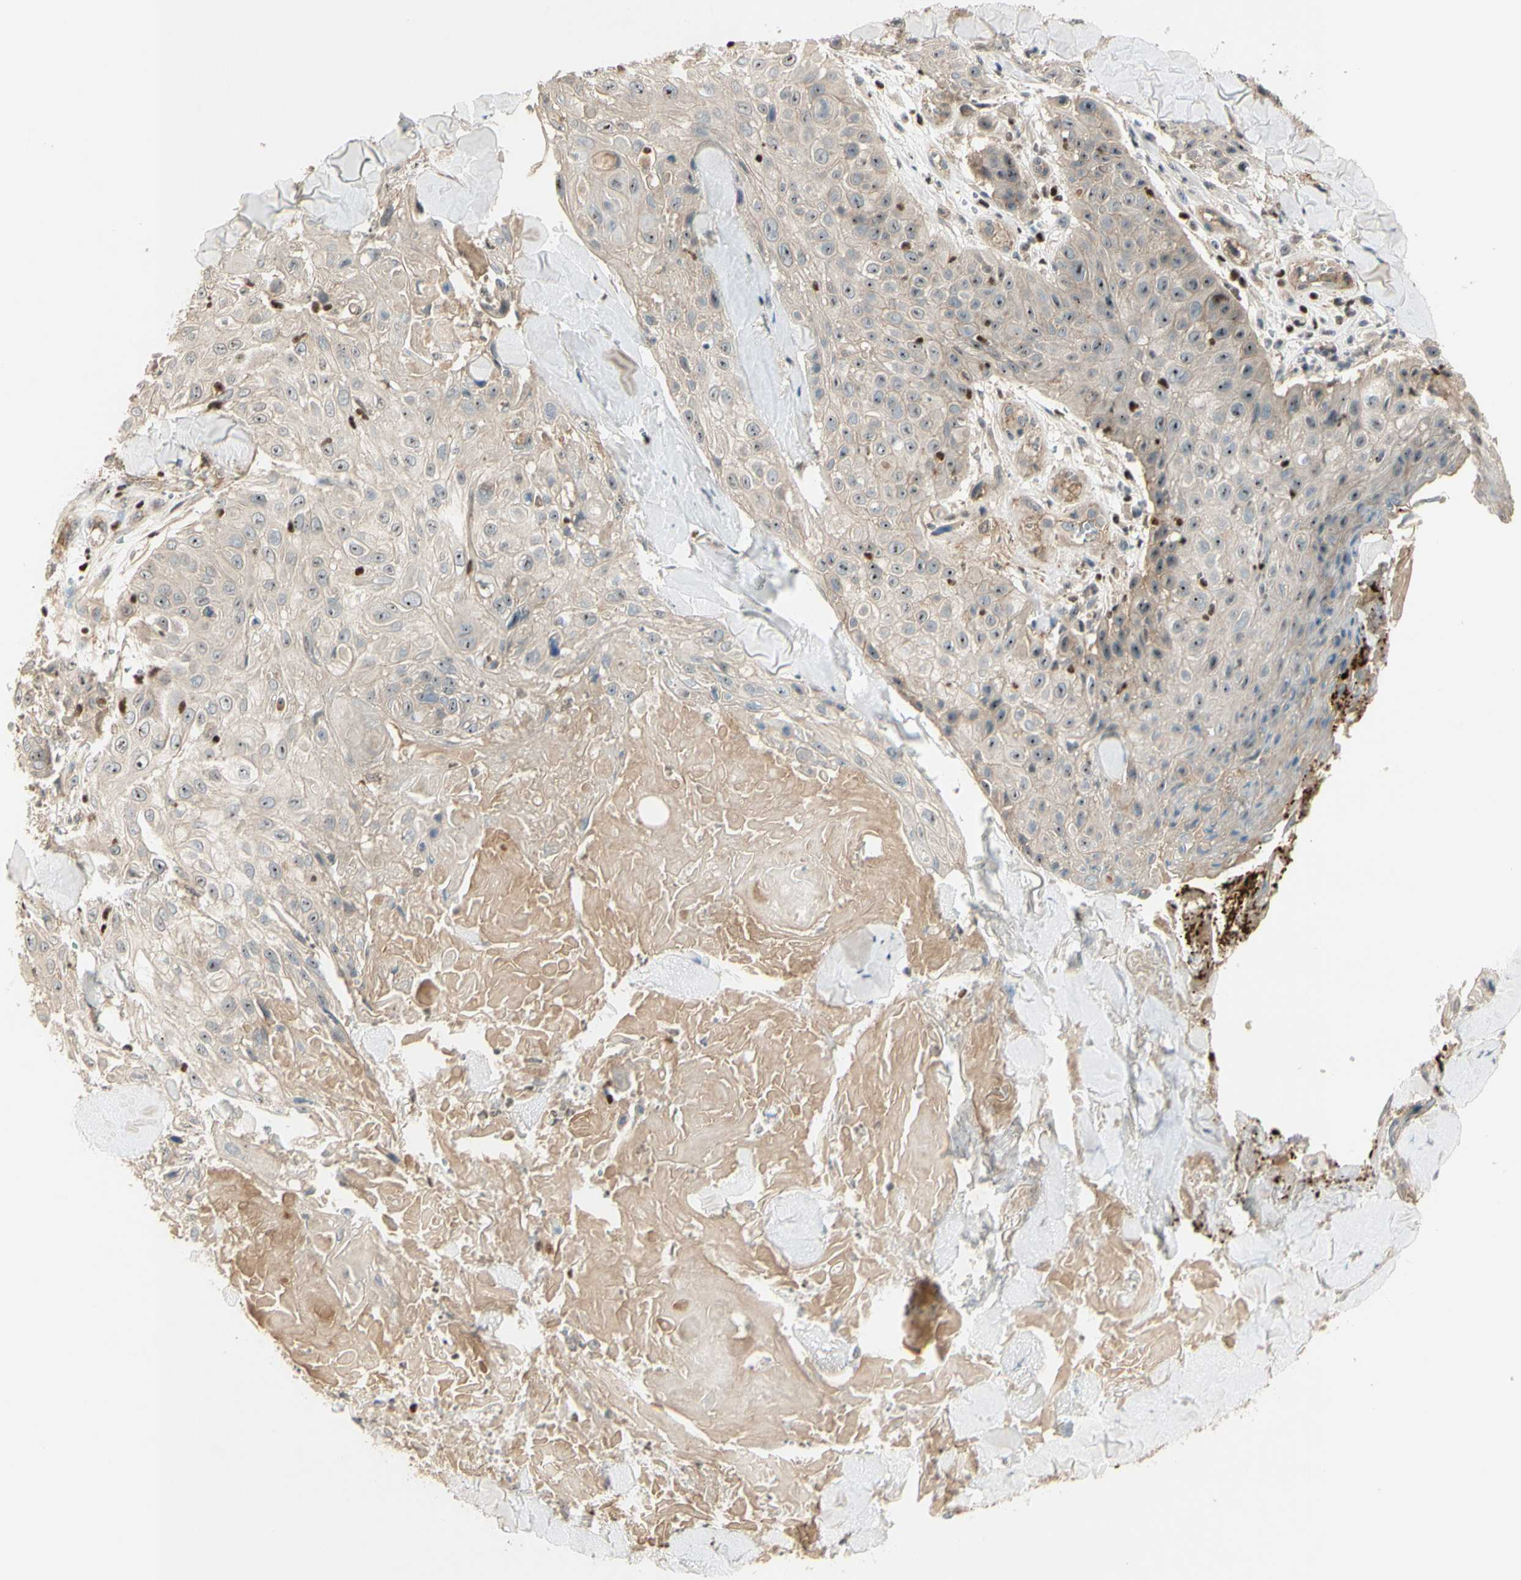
{"staining": {"intensity": "weak", "quantity": ">75%", "location": "cytoplasmic/membranous"}, "tissue": "skin cancer", "cell_type": "Tumor cells", "image_type": "cancer", "snomed": [{"axis": "morphology", "description": "Squamous cell carcinoma, NOS"}, {"axis": "topography", "description": "Skin"}], "caption": "Skin squamous cell carcinoma stained with a brown dye displays weak cytoplasmic/membranous positive expression in about >75% of tumor cells.", "gene": "NFYA", "patient": {"sex": "male", "age": 86}}